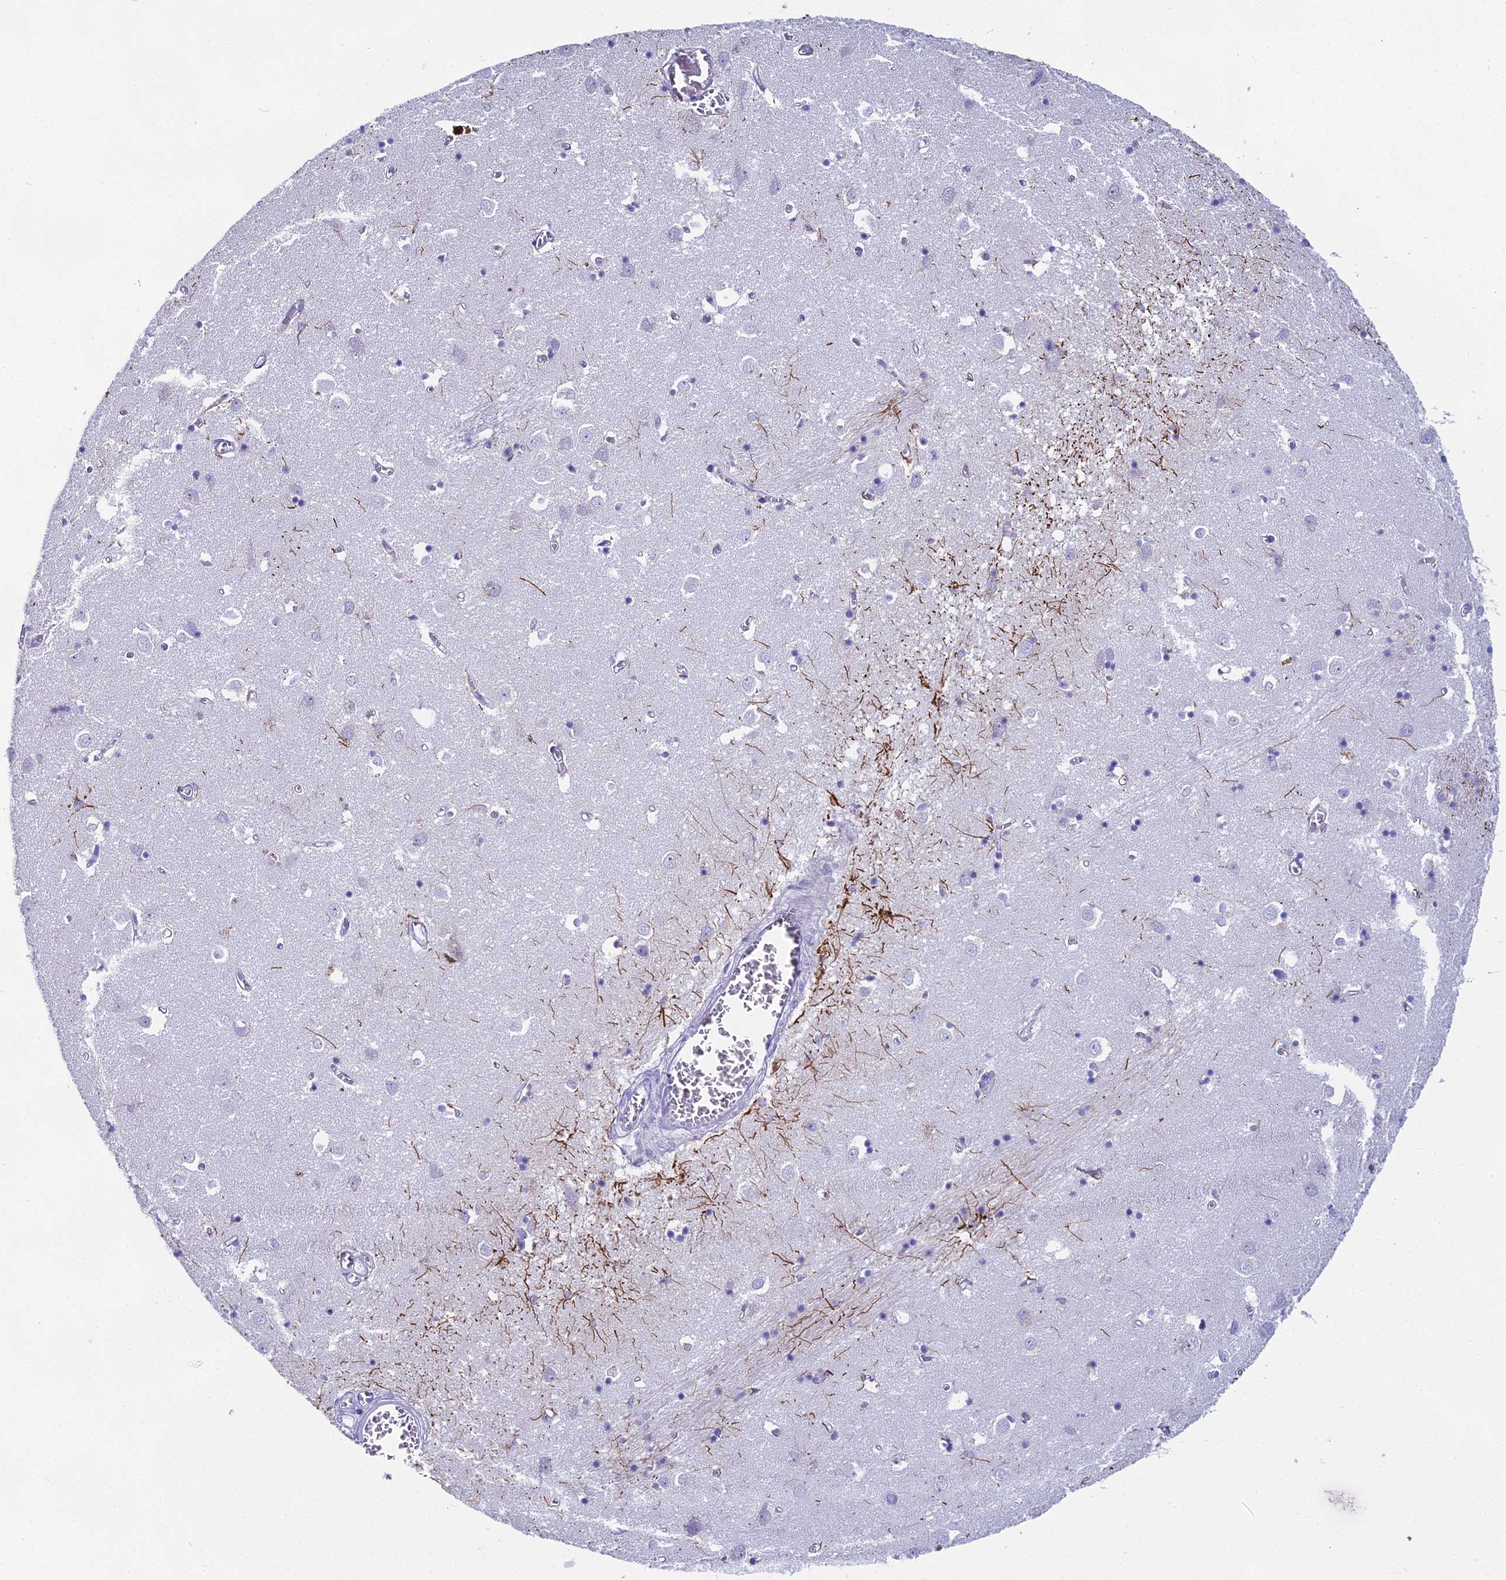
{"staining": {"intensity": "moderate", "quantity": "<25%", "location": "cytoplasmic/membranous"}, "tissue": "caudate", "cell_type": "Glial cells", "image_type": "normal", "snomed": [{"axis": "morphology", "description": "Normal tissue, NOS"}, {"axis": "topography", "description": "Lateral ventricle wall"}], "caption": "Protein staining demonstrates moderate cytoplasmic/membranous expression in about <25% of glial cells in normal caudate.", "gene": "UNC80", "patient": {"sex": "male", "age": 70}}